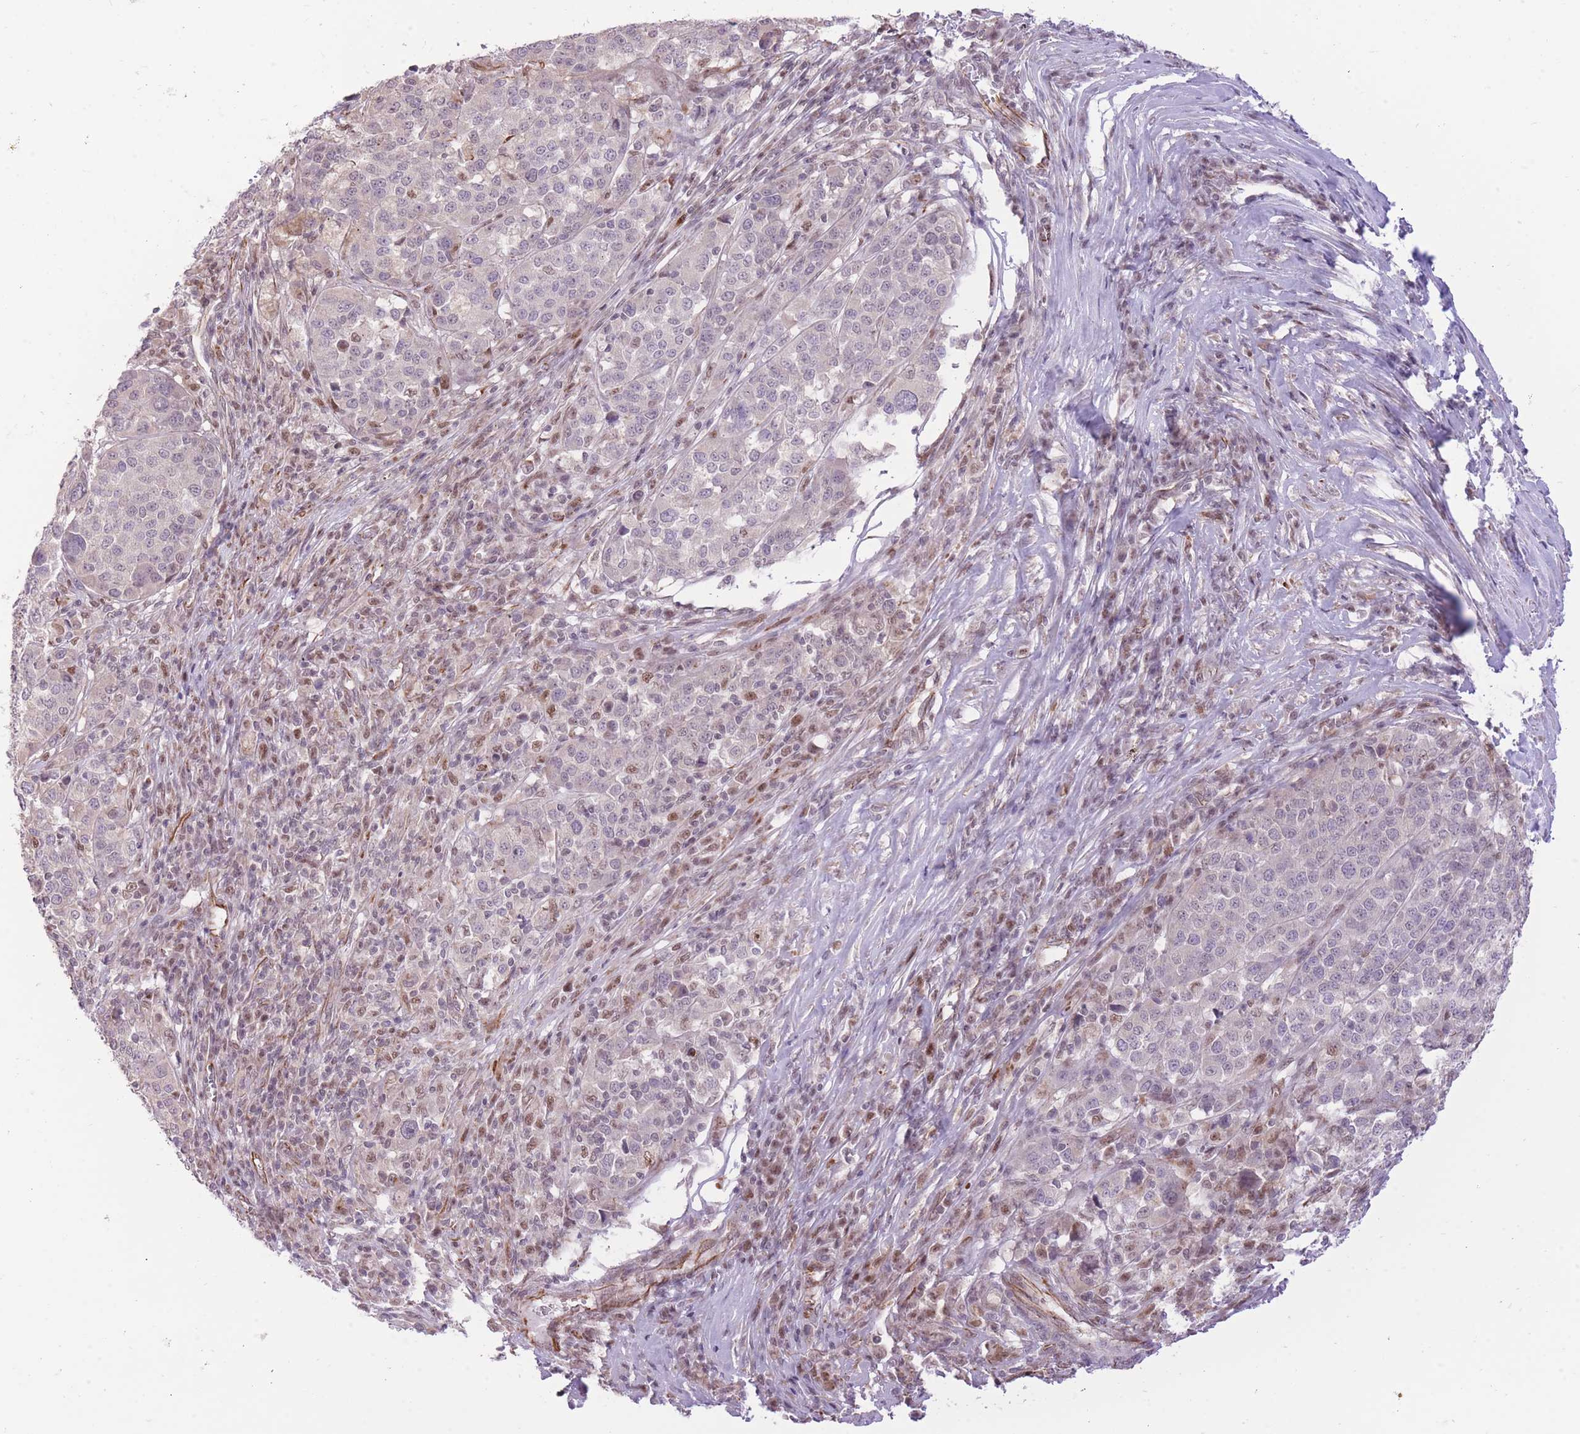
{"staining": {"intensity": "negative", "quantity": "none", "location": "none"}, "tissue": "melanoma", "cell_type": "Tumor cells", "image_type": "cancer", "snomed": [{"axis": "morphology", "description": "Malignant melanoma, Metastatic site"}, {"axis": "topography", "description": "Lymph node"}], "caption": "High power microscopy histopathology image of an immunohistochemistry photomicrograph of malignant melanoma (metastatic site), revealing no significant staining in tumor cells.", "gene": "ELL", "patient": {"sex": "male", "age": 44}}